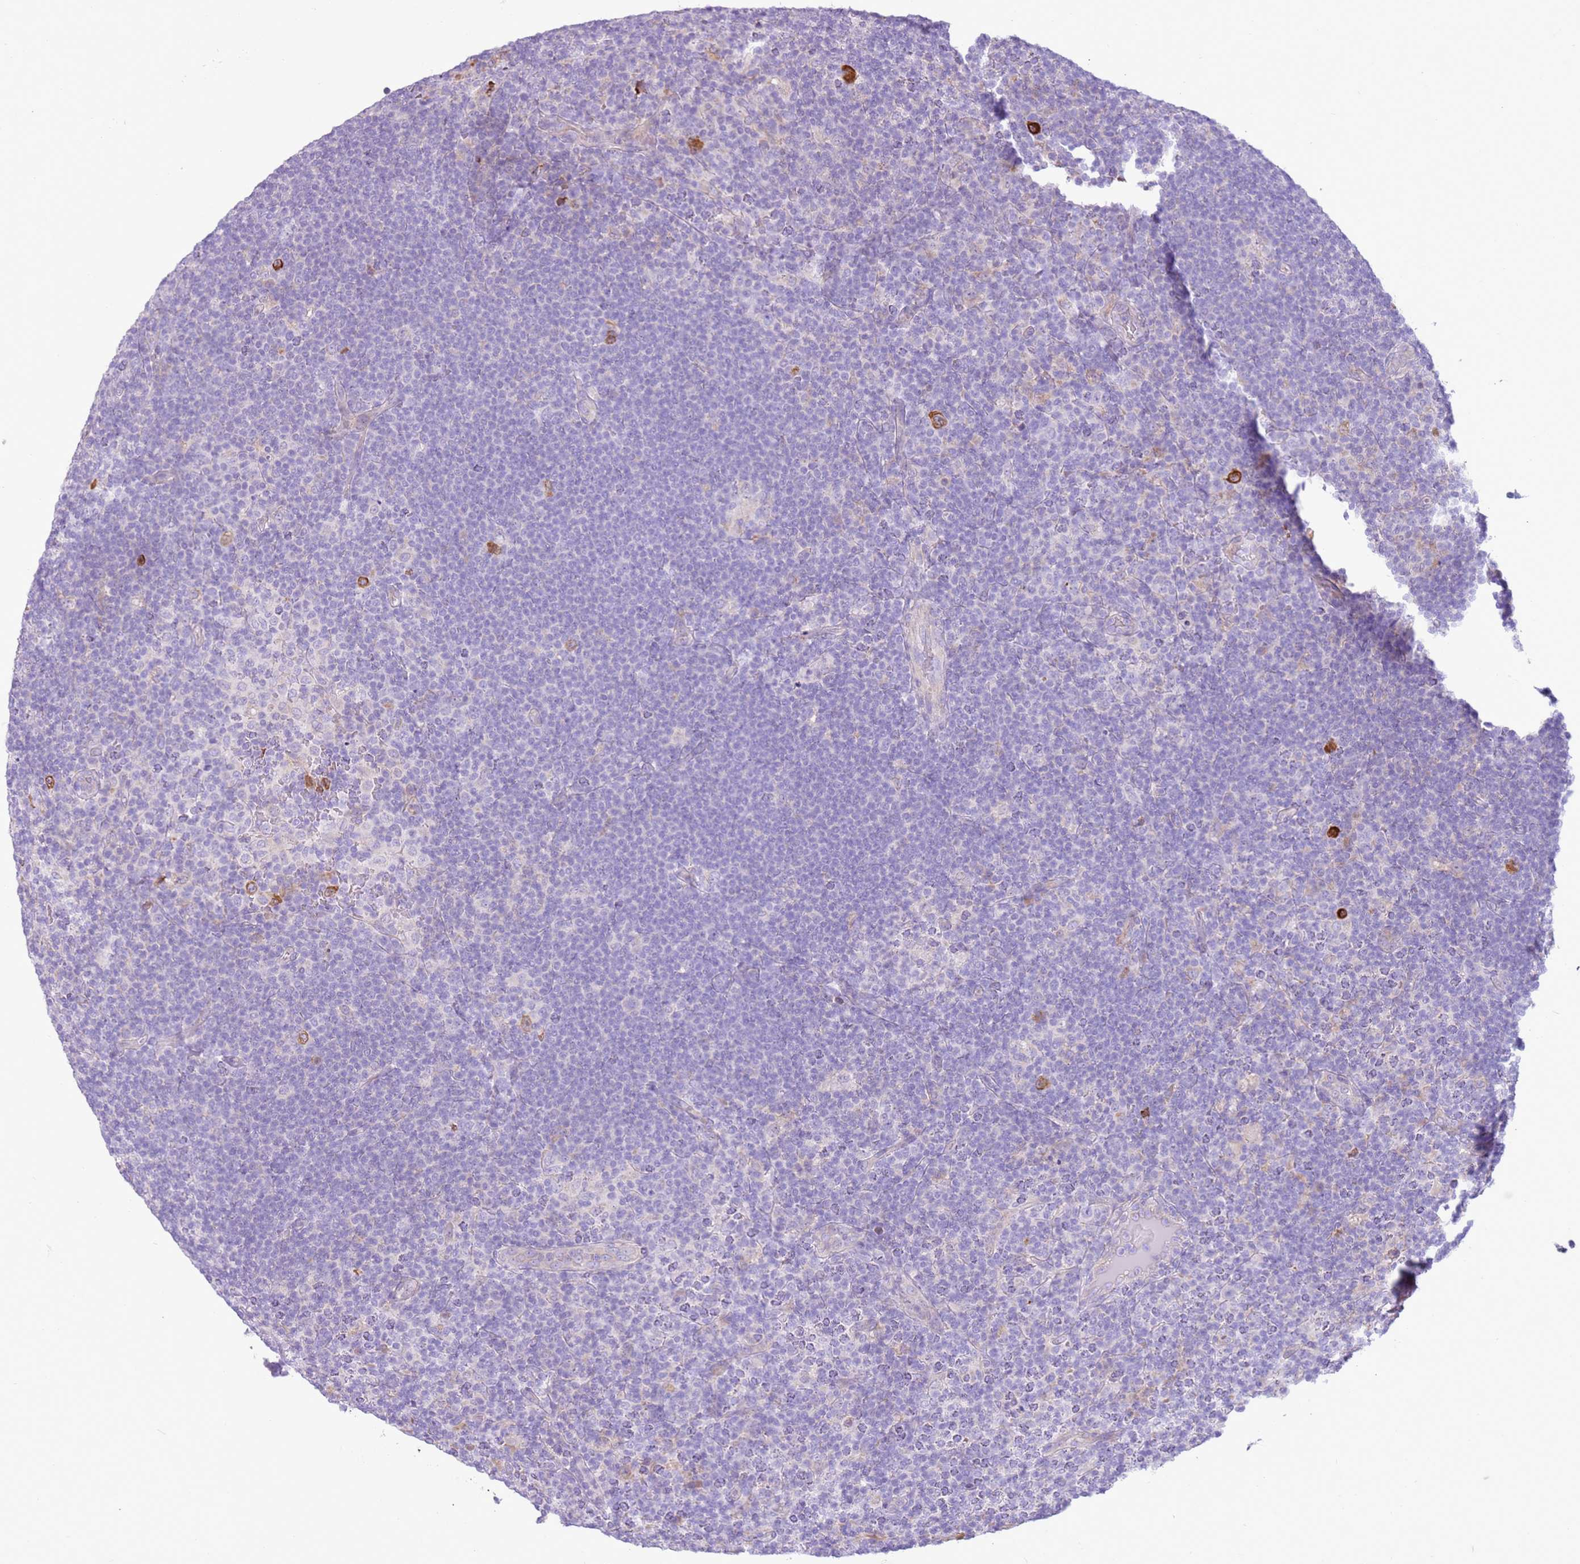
{"staining": {"intensity": "strong", "quantity": "25%-75%", "location": "cytoplasmic/membranous"}, "tissue": "lymphoma", "cell_type": "Tumor cells", "image_type": "cancer", "snomed": [{"axis": "morphology", "description": "Hodgkin's disease, NOS"}, {"axis": "topography", "description": "Lymph node"}], "caption": "Human lymphoma stained with a brown dye demonstrates strong cytoplasmic/membranous positive staining in about 25%-75% of tumor cells.", "gene": "OAF", "patient": {"sex": "female", "age": 57}}